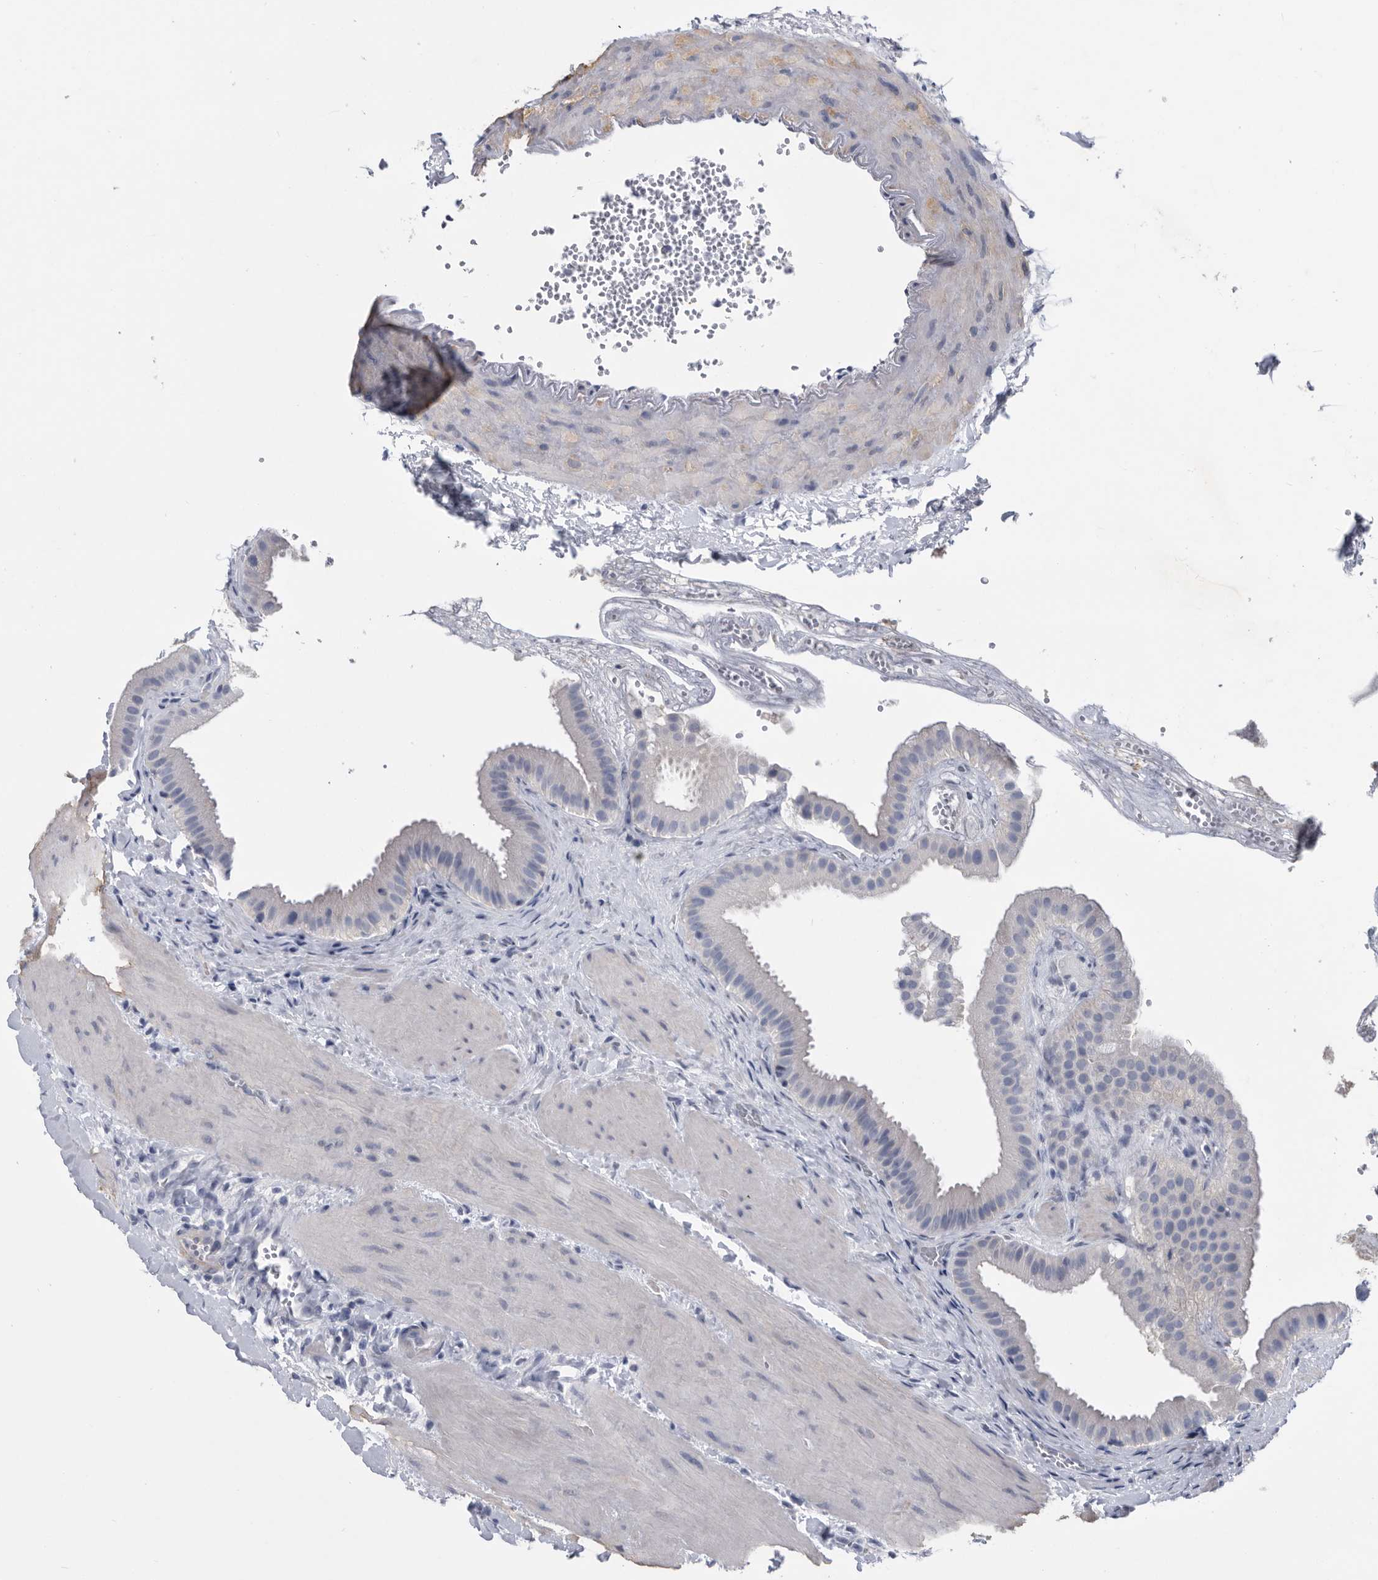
{"staining": {"intensity": "negative", "quantity": "none", "location": "none"}, "tissue": "gallbladder", "cell_type": "Glandular cells", "image_type": "normal", "snomed": [{"axis": "morphology", "description": "Normal tissue, NOS"}, {"axis": "topography", "description": "Gallbladder"}], "caption": "Immunohistochemistry (IHC) photomicrograph of unremarkable human gallbladder stained for a protein (brown), which displays no expression in glandular cells. (DAB (3,3'-diaminobenzidine) IHC with hematoxylin counter stain).", "gene": "BTBD6", "patient": {"sex": "male", "age": 55}}